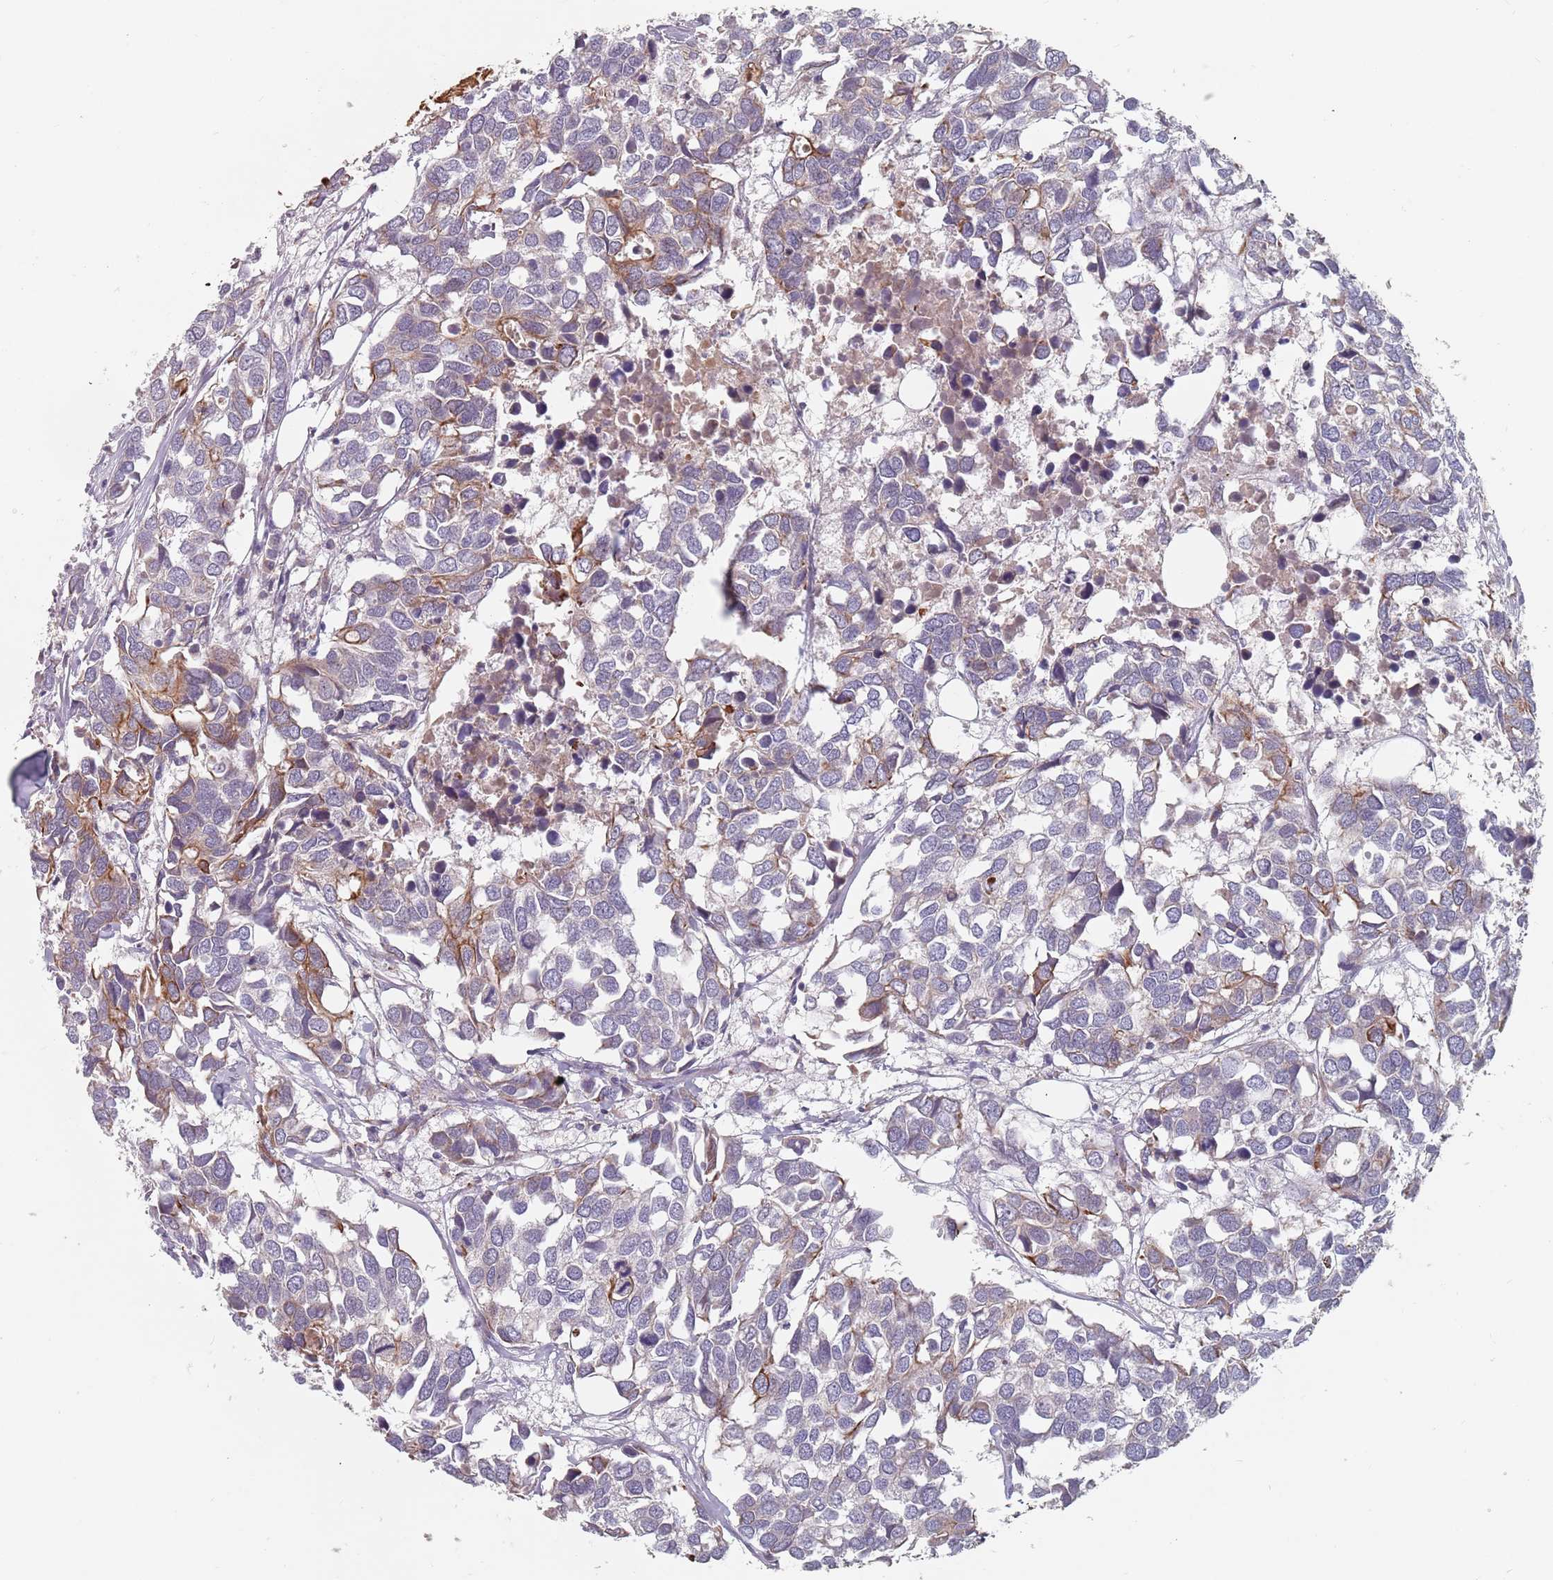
{"staining": {"intensity": "moderate", "quantity": "<25%", "location": "cytoplasmic/membranous"}, "tissue": "breast cancer", "cell_type": "Tumor cells", "image_type": "cancer", "snomed": [{"axis": "morphology", "description": "Duct carcinoma"}, {"axis": "topography", "description": "Breast"}], "caption": "Immunohistochemical staining of human infiltrating ductal carcinoma (breast) exhibits low levels of moderate cytoplasmic/membranous staining in approximately <25% of tumor cells.", "gene": "ADAL", "patient": {"sex": "female", "age": 83}}